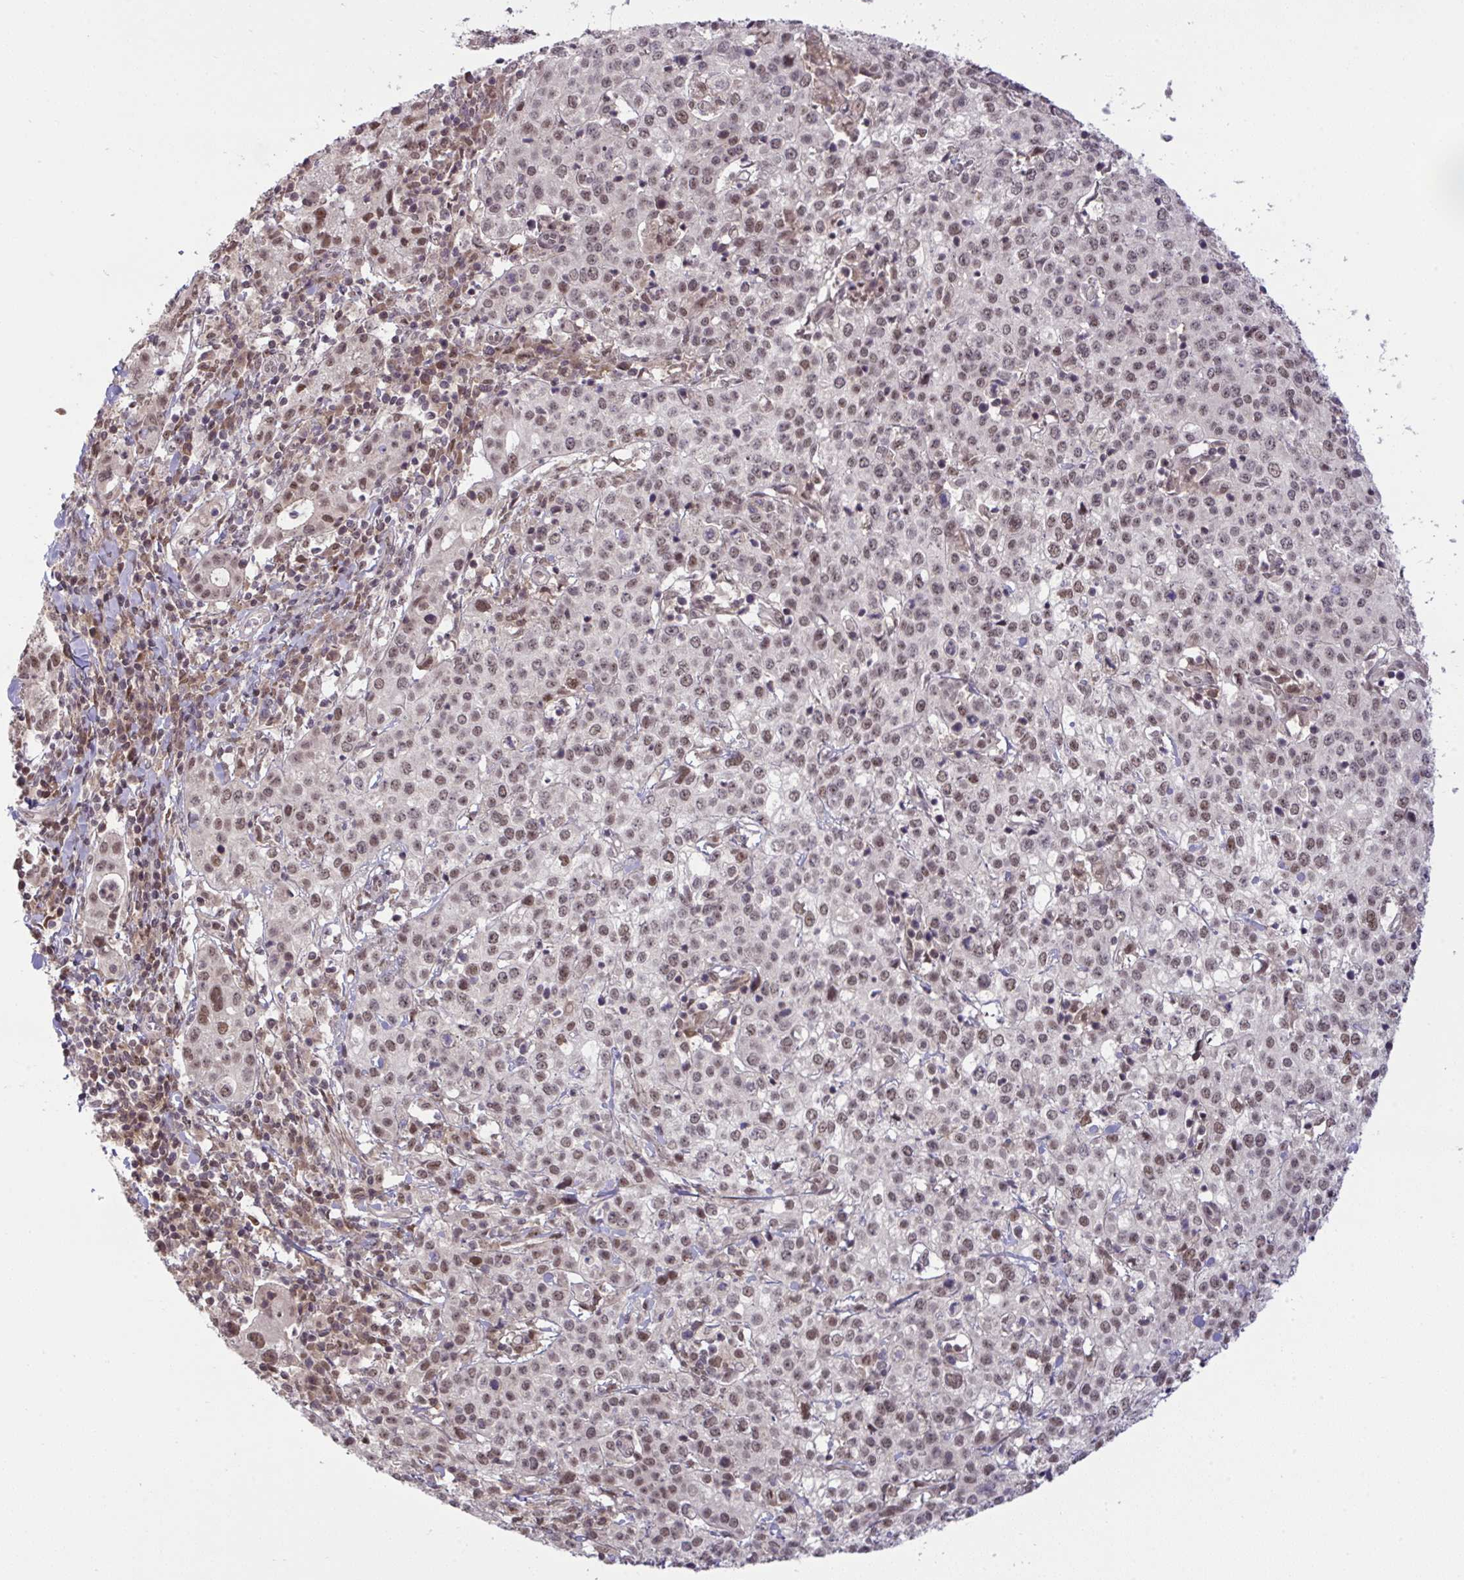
{"staining": {"intensity": "moderate", "quantity": ">75%", "location": "nuclear"}, "tissue": "cervical cancer", "cell_type": "Tumor cells", "image_type": "cancer", "snomed": [{"axis": "morphology", "description": "Normal tissue, NOS"}, {"axis": "morphology", "description": "Adenocarcinoma, NOS"}, {"axis": "topography", "description": "Cervix"}], "caption": "Cervical cancer stained with a protein marker shows moderate staining in tumor cells.", "gene": "KLF2", "patient": {"sex": "female", "age": 44}}